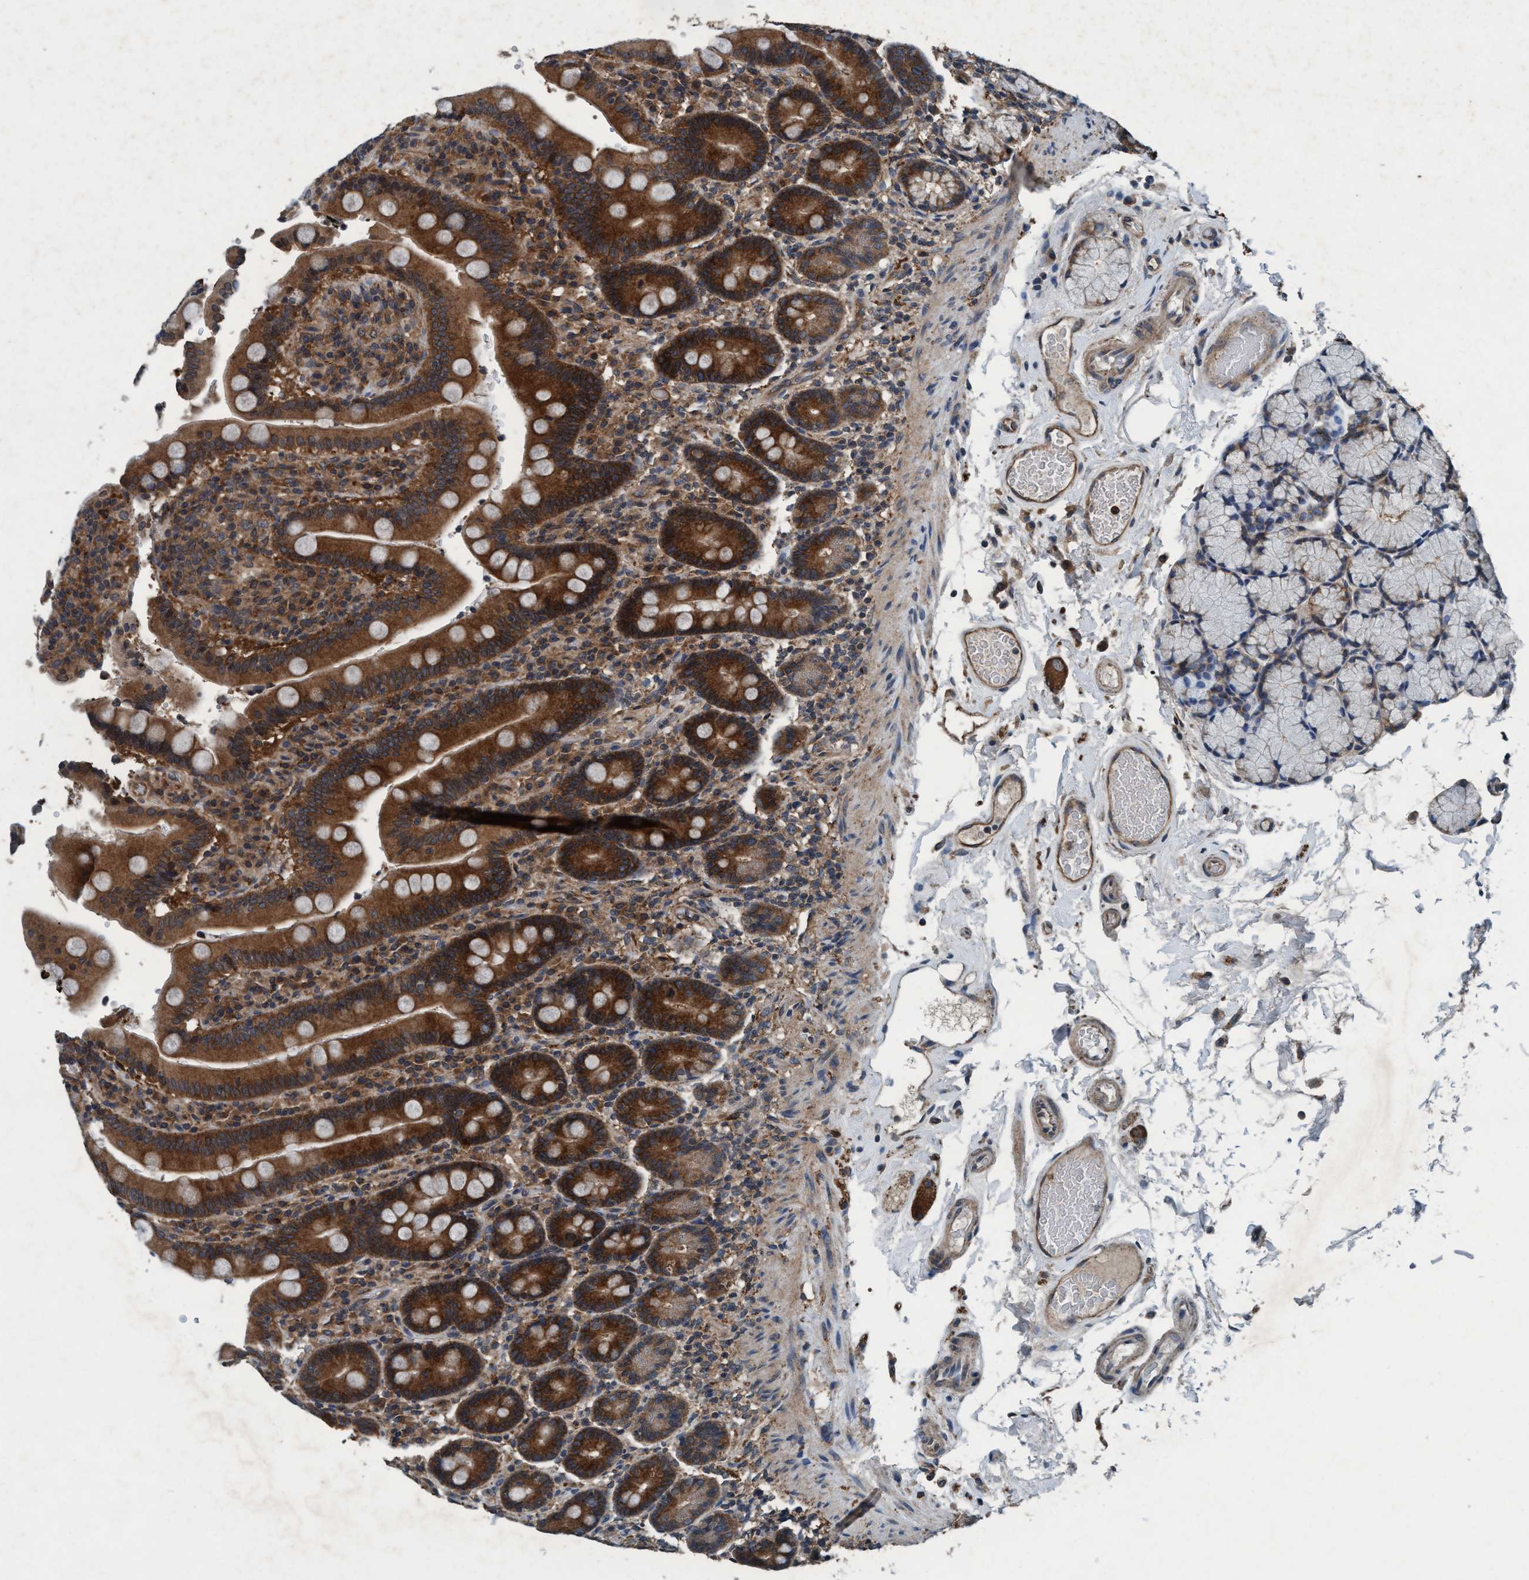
{"staining": {"intensity": "strong", "quantity": "25%-75%", "location": "cytoplasmic/membranous"}, "tissue": "duodenum", "cell_type": "Glandular cells", "image_type": "normal", "snomed": [{"axis": "morphology", "description": "Normal tissue, NOS"}, {"axis": "topography", "description": "Small intestine, NOS"}], "caption": "Immunohistochemical staining of normal human duodenum shows strong cytoplasmic/membranous protein positivity in approximately 25%-75% of glandular cells.", "gene": "AKT1S1", "patient": {"sex": "female", "age": 71}}